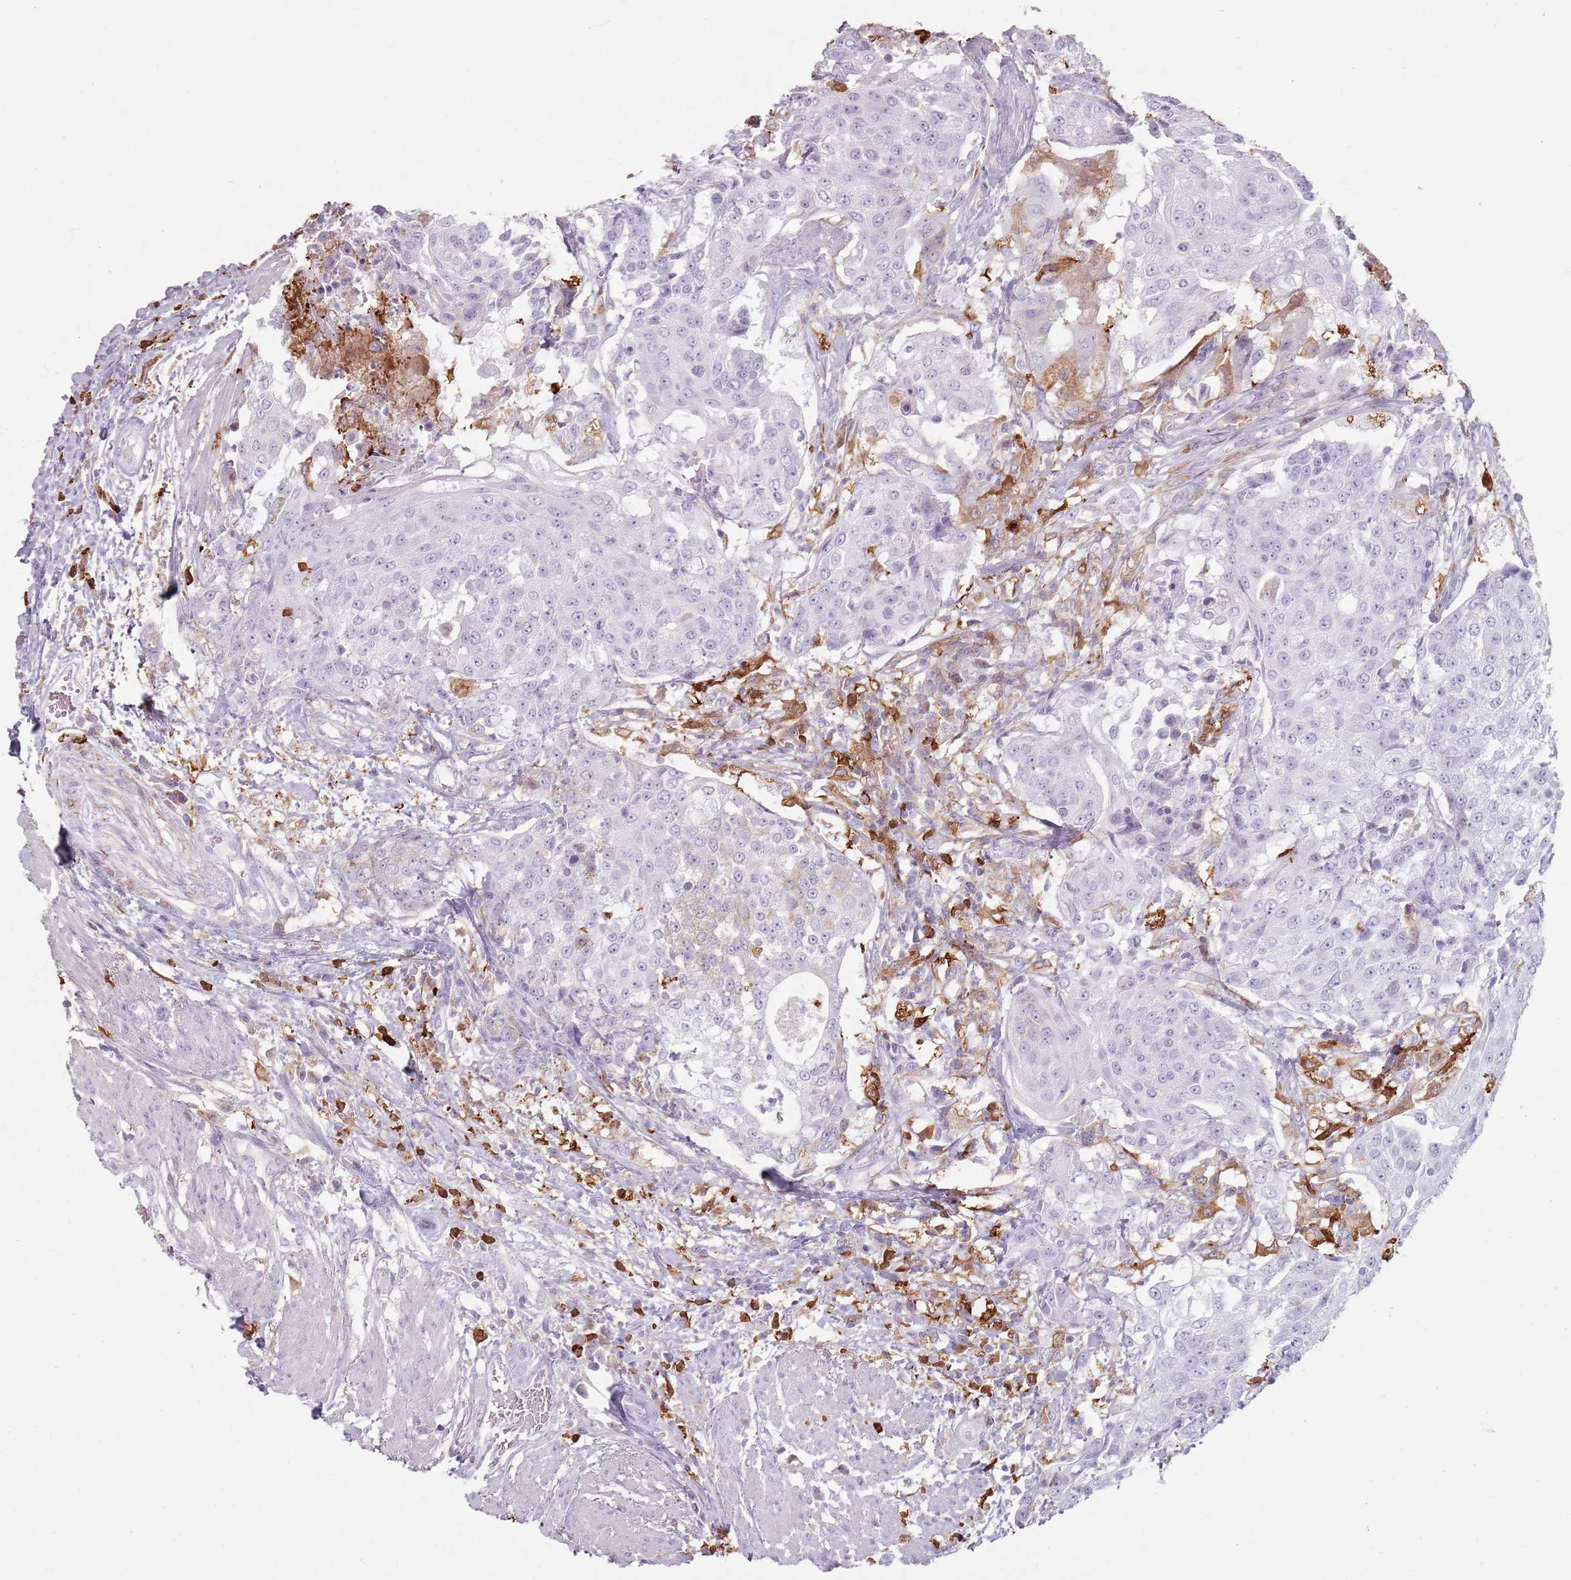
{"staining": {"intensity": "negative", "quantity": "none", "location": "none"}, "tissue": "urothelial cancer", "cell_type": "Tumor cells", "image_type": "cancer", "snomed": [{"axis": "morphology", "description": "Urothelial carcinoma, High grade"}, {"axis": "topography", "description": "Urinary bladder"}], "caption": "Immunohistochemical staining of urothelial carcinoma (high-grade) demonstrates no significant staining in tumor cells.", "gene": "GDPGP1", "patient": {"sex": "female", "age": 63}}